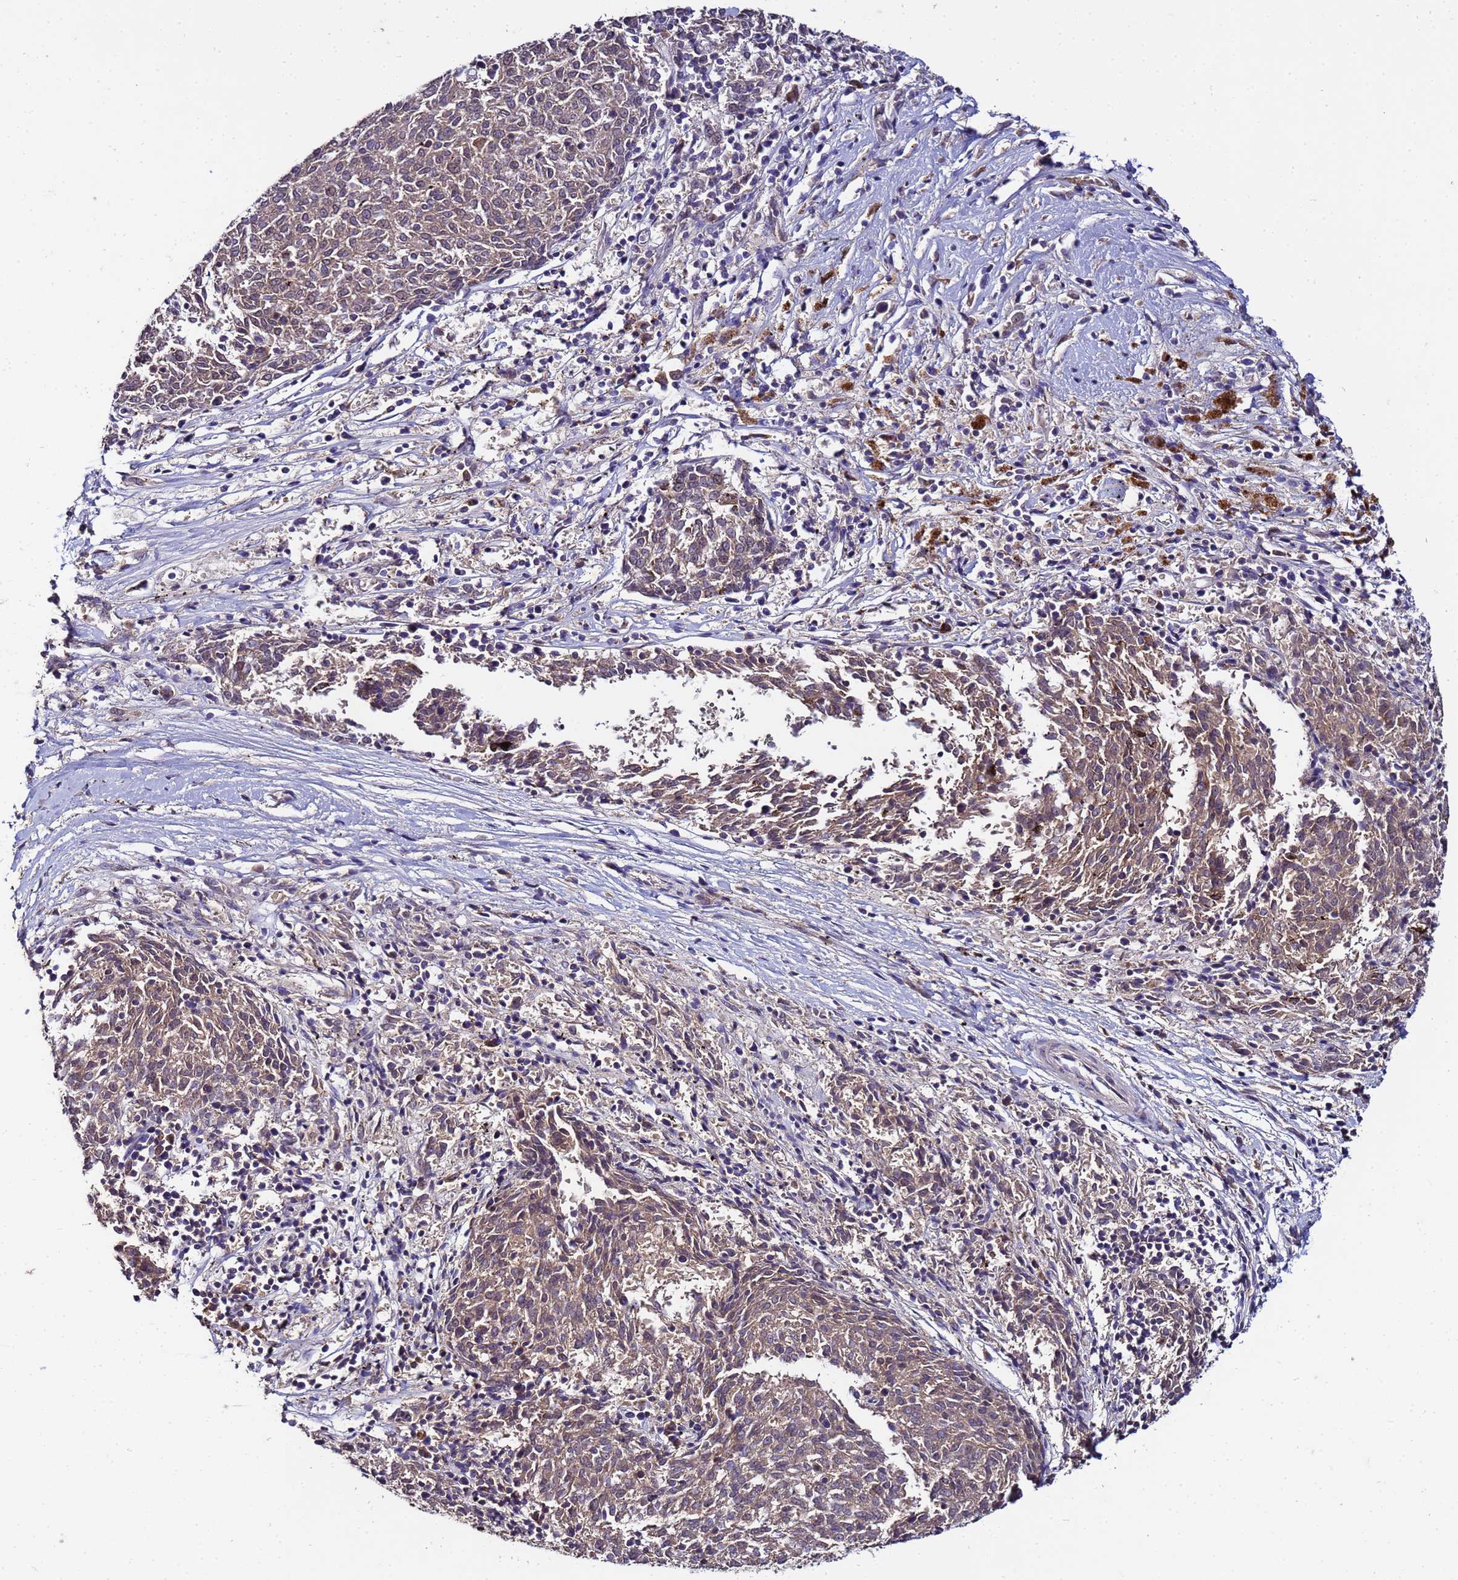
{"staining": {"intensity": "weak", "quantity": ">75%", "location": "cytoplasmic/membranous"}, "tissue": "melanoma", "cell_type": "Tumor cells", "image_type": "cancer", "snomed": [{"axis": "morphology", "description": "Malignant melanoma, NOS"}, {"axis": "topography", "description": "Skin"}], "caption": "IHC staining of malignant melanoma, which demonstrates low levels of weak cytoplasmic/membranous staining in about >75% of tumor cells indicating weak cytoplasmic/membranous protein staining. The staining was performed using DAB (3,3'-diaminobenzidine) (brown) for protein detection and nuclei were counterstained in hematoxylin (blue).", "gene": "GSPT2", "patient": {"sex": "female", "age": 72}}